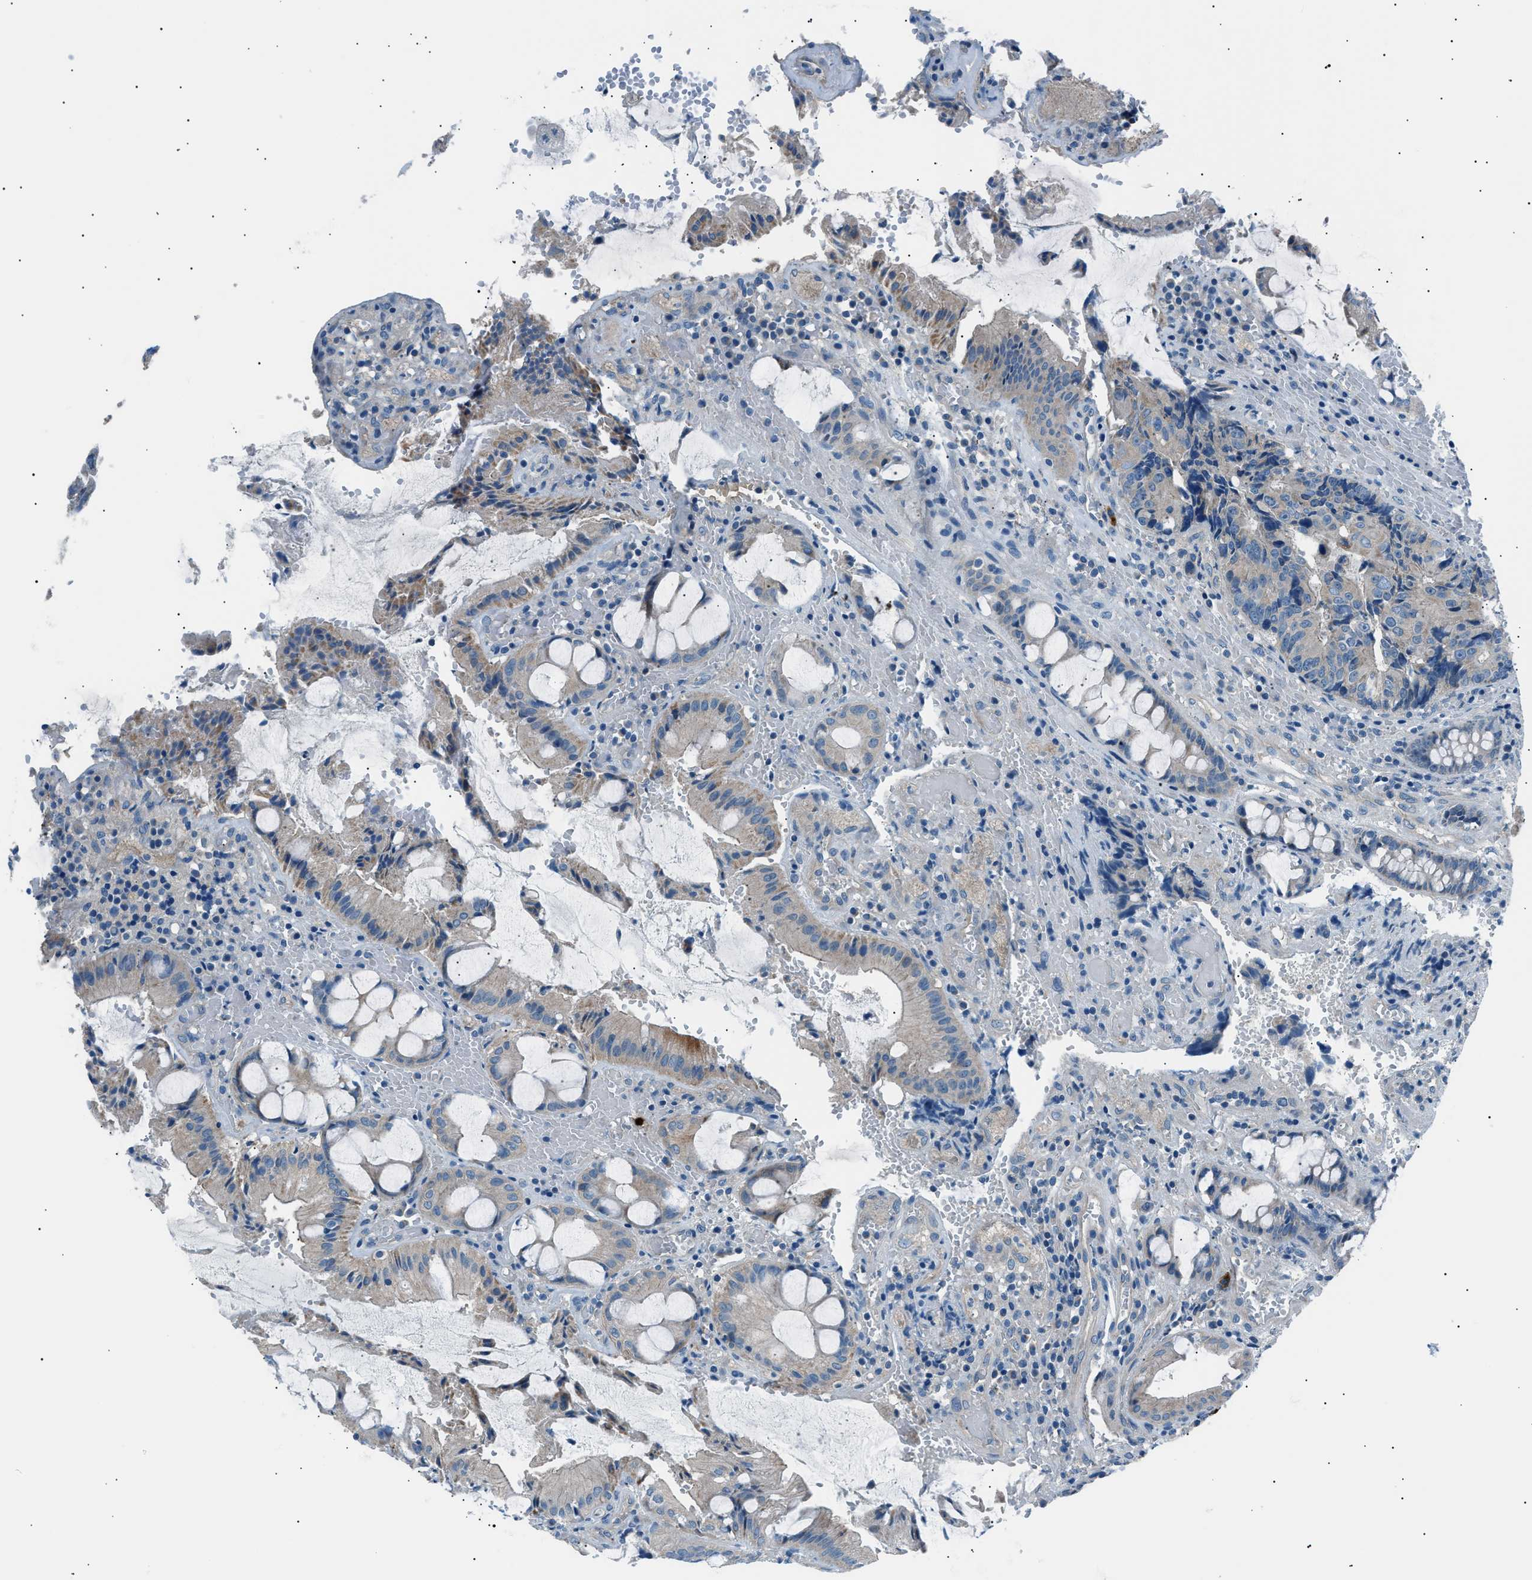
{"staining": {"intensity": "negative", "quantity": "none", "location": "none"}, "tissue": "colorectal cancer", "cell_type": "Tumor cells", "image_type": "cancer", "snomed": [{"axis": "morphology", "description": "Adenocarcinoma, NOS"}, {"axis": "topography", "description": "Colon"}], "caption": "Immunohistochemistry micrograph of neoplastic tissue: human colorectal cancer stained with DAB reveals no significant protein staining in tumor cells.", "gene": "LRRC37B", "patient": {"sex": "female", "age": 57}}